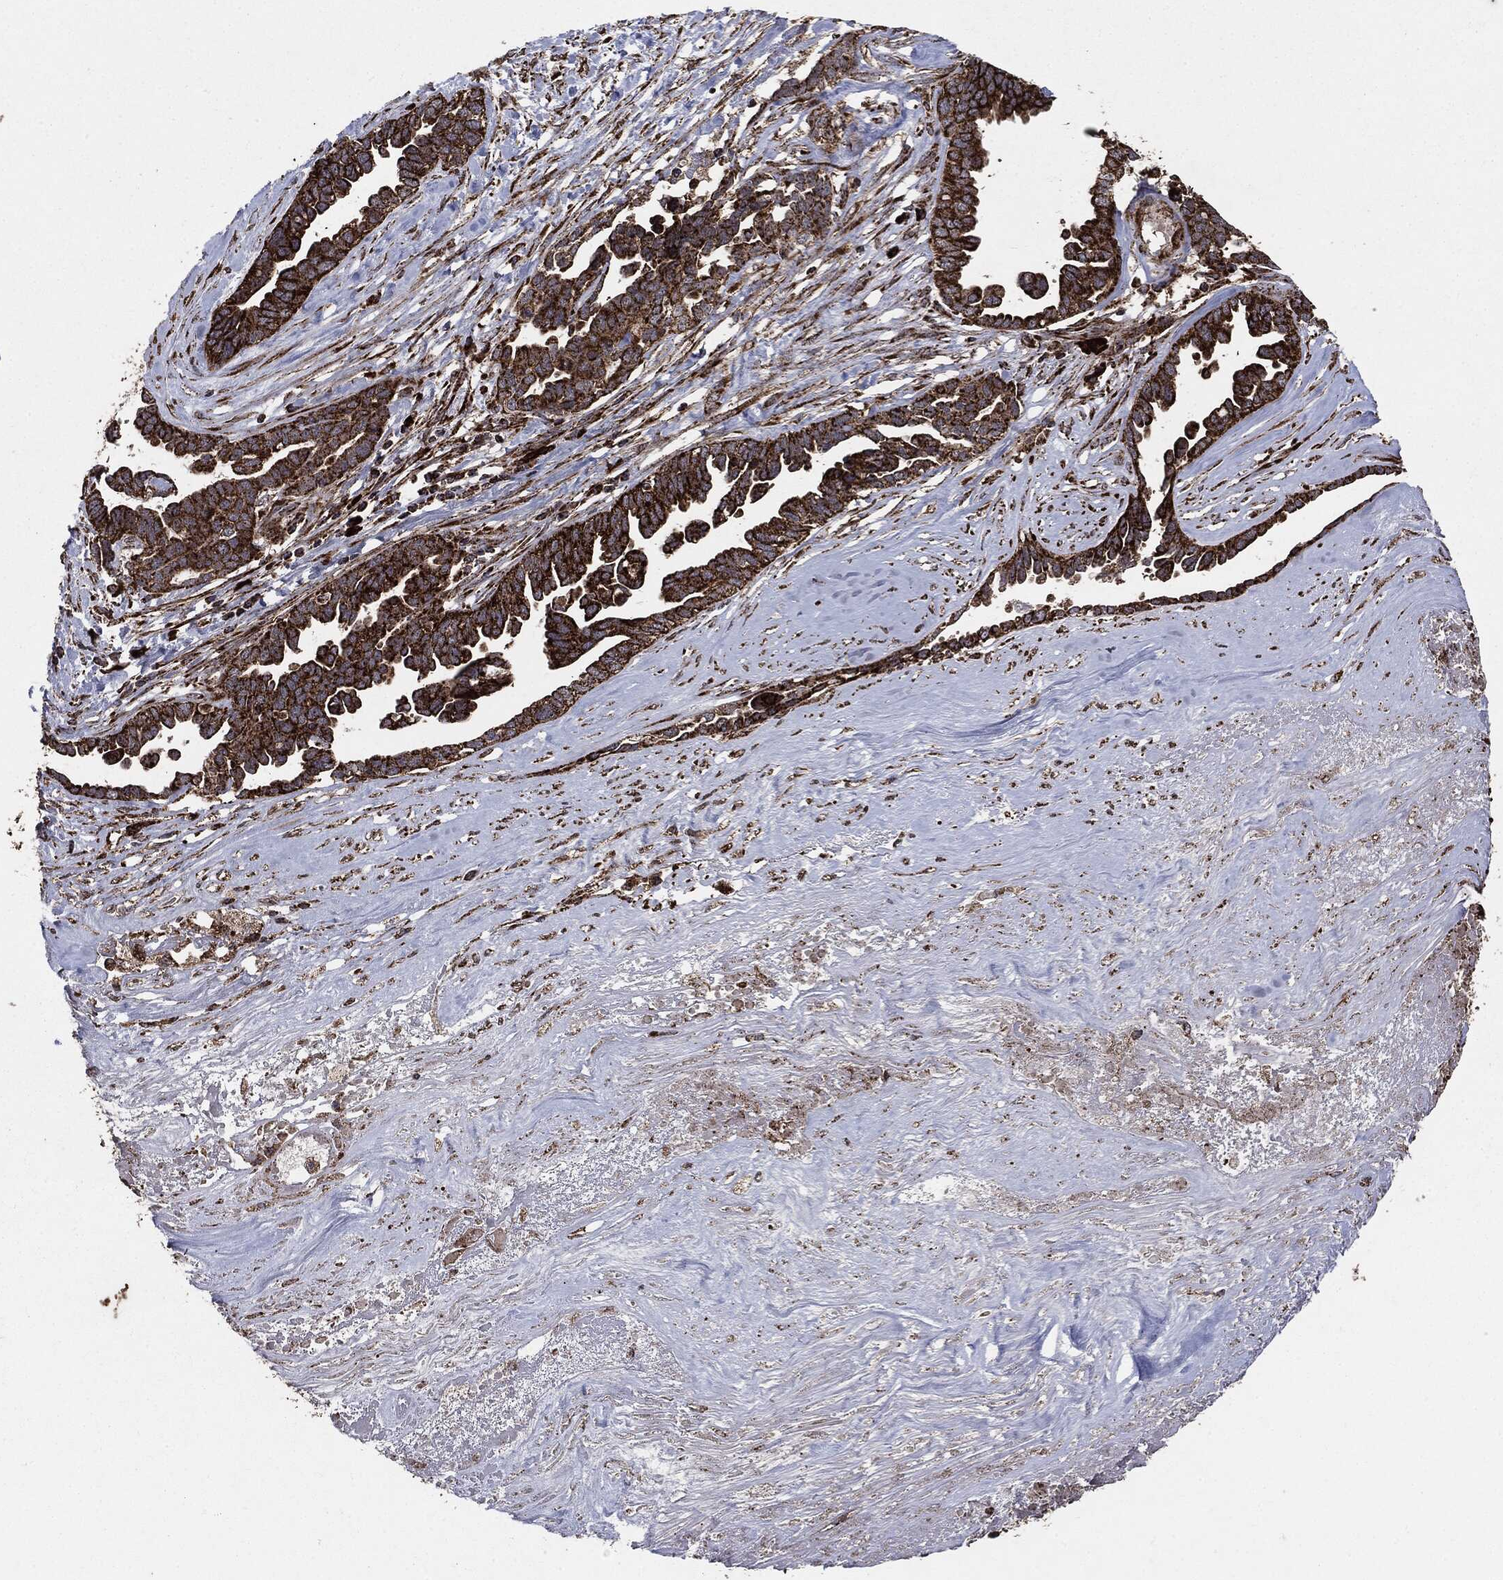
{"staining": {"intensity": "strong", "quantity": ">75%", "location": "cytoplasmic/membranous"}, "tissue": "ovarian cancer", "cell_type": "Tumor cells", "image_type": "cancer", "snomed": [{"axis": "morphology", "description": "Cystadenocarcinoma, serous, NOS"}, {"axis": "topography", "description": "Ovary"}], "caption": "A histopathology image of human ovarian serous cystadenocarcinoma stained for a protein exhibits strong cytoplasmic/membranous brown staining in tumor cells.", "gene": "MAP2K1", "patient": {"sex": "female", "age": 54}}